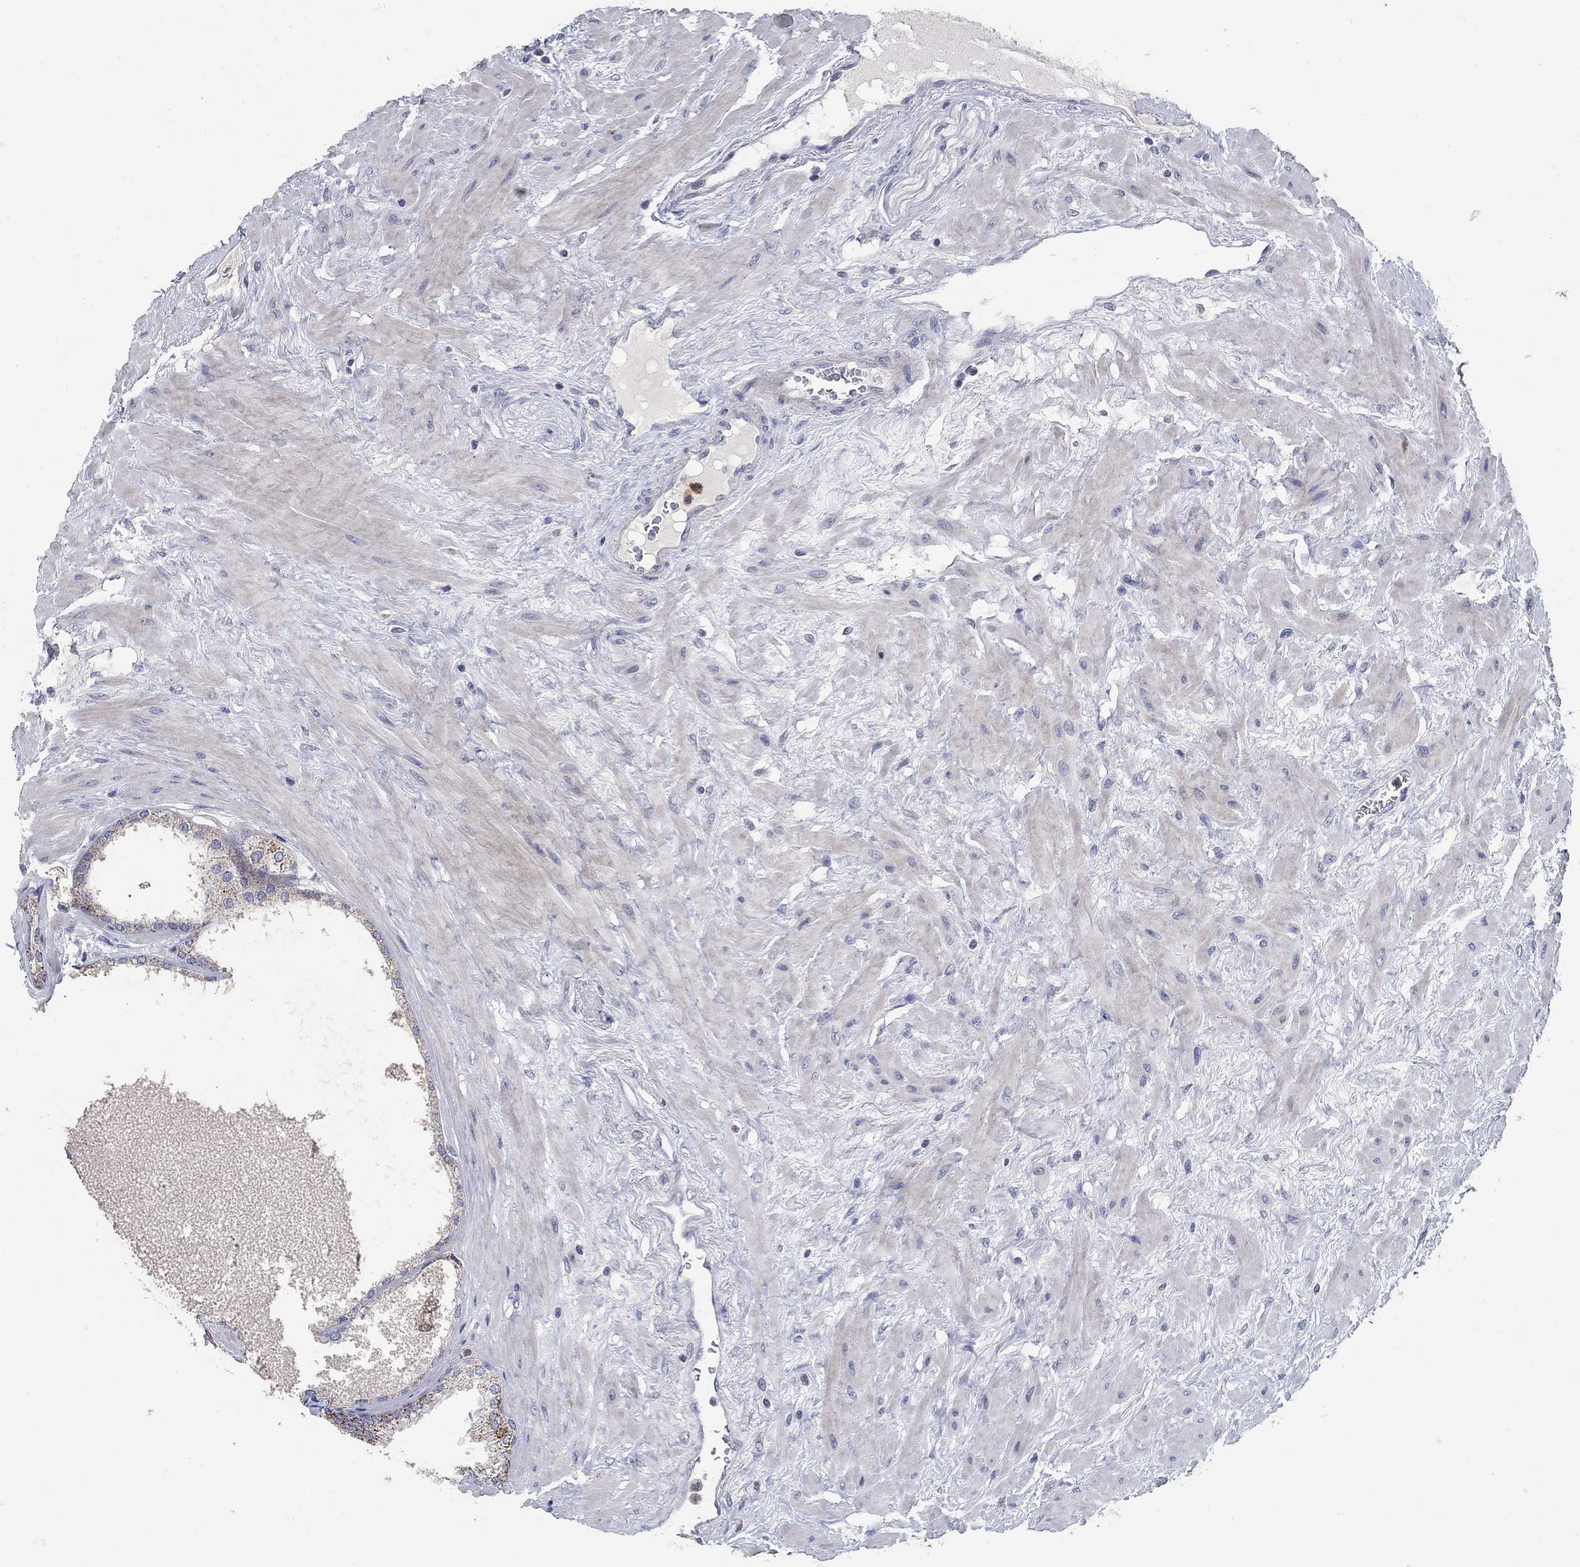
{"staining": {"intensity": "strong", "quantity": "25%-75%", "location": "cytoplasmic/membranous"}, "tissue": "prostate cancer", "cell_type": "Tumor cells", "image_type": "cancer", "snomed": [{"axis": "morphology", "description": "Adenocarcinoma, Low grade"}, {"axis": "topography", "description": "Prostate"}], "caption": "Immunohistochemical staining of human adenocarcinoma (low-grade) (prostate) shows high levels of strong cytoplasmic/membranous protein positivity in approximately 25%-75% of tumor cells.", "gene": "HMX2", "patient": {"sex": "male", "age": 72}}